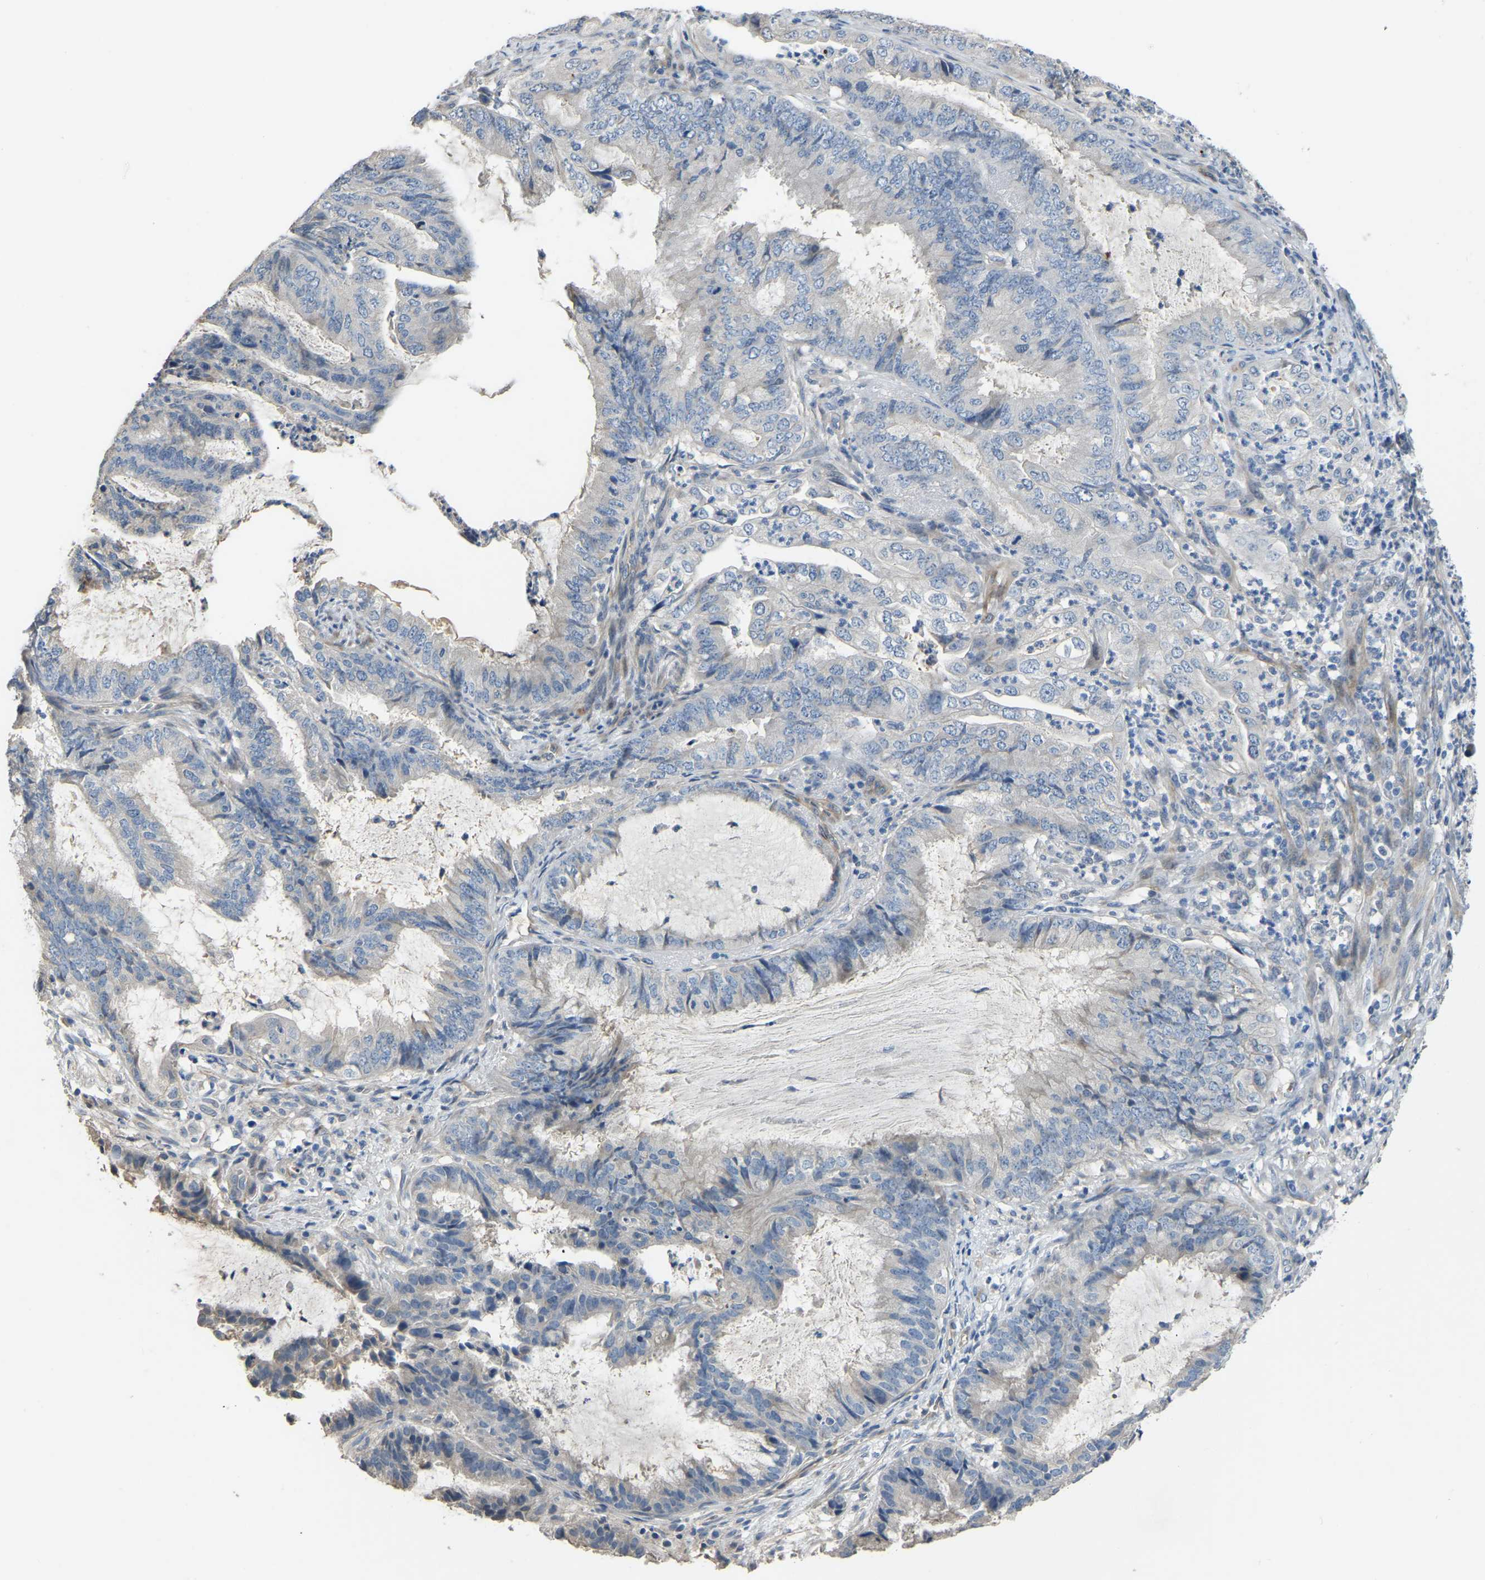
{"staining": {"intensity": "negative", "quantity": "none", "location": "none"}, "tissue": "endometrial cancer", "cell_type": "Tumor cells", "image_type": "cancer", "snomed": [{"axis": "morphology", "description": "Adenocarcinoma, NOS"}, {"axis": "topography", "description": "Endometrium"}], "caption": "Protein analysis of endometrial adenocarcinoma exhibits no significant positivity in tumor cells.", "gene": "HIGD2B", "patient": {"sex": "female", "age": 51}}